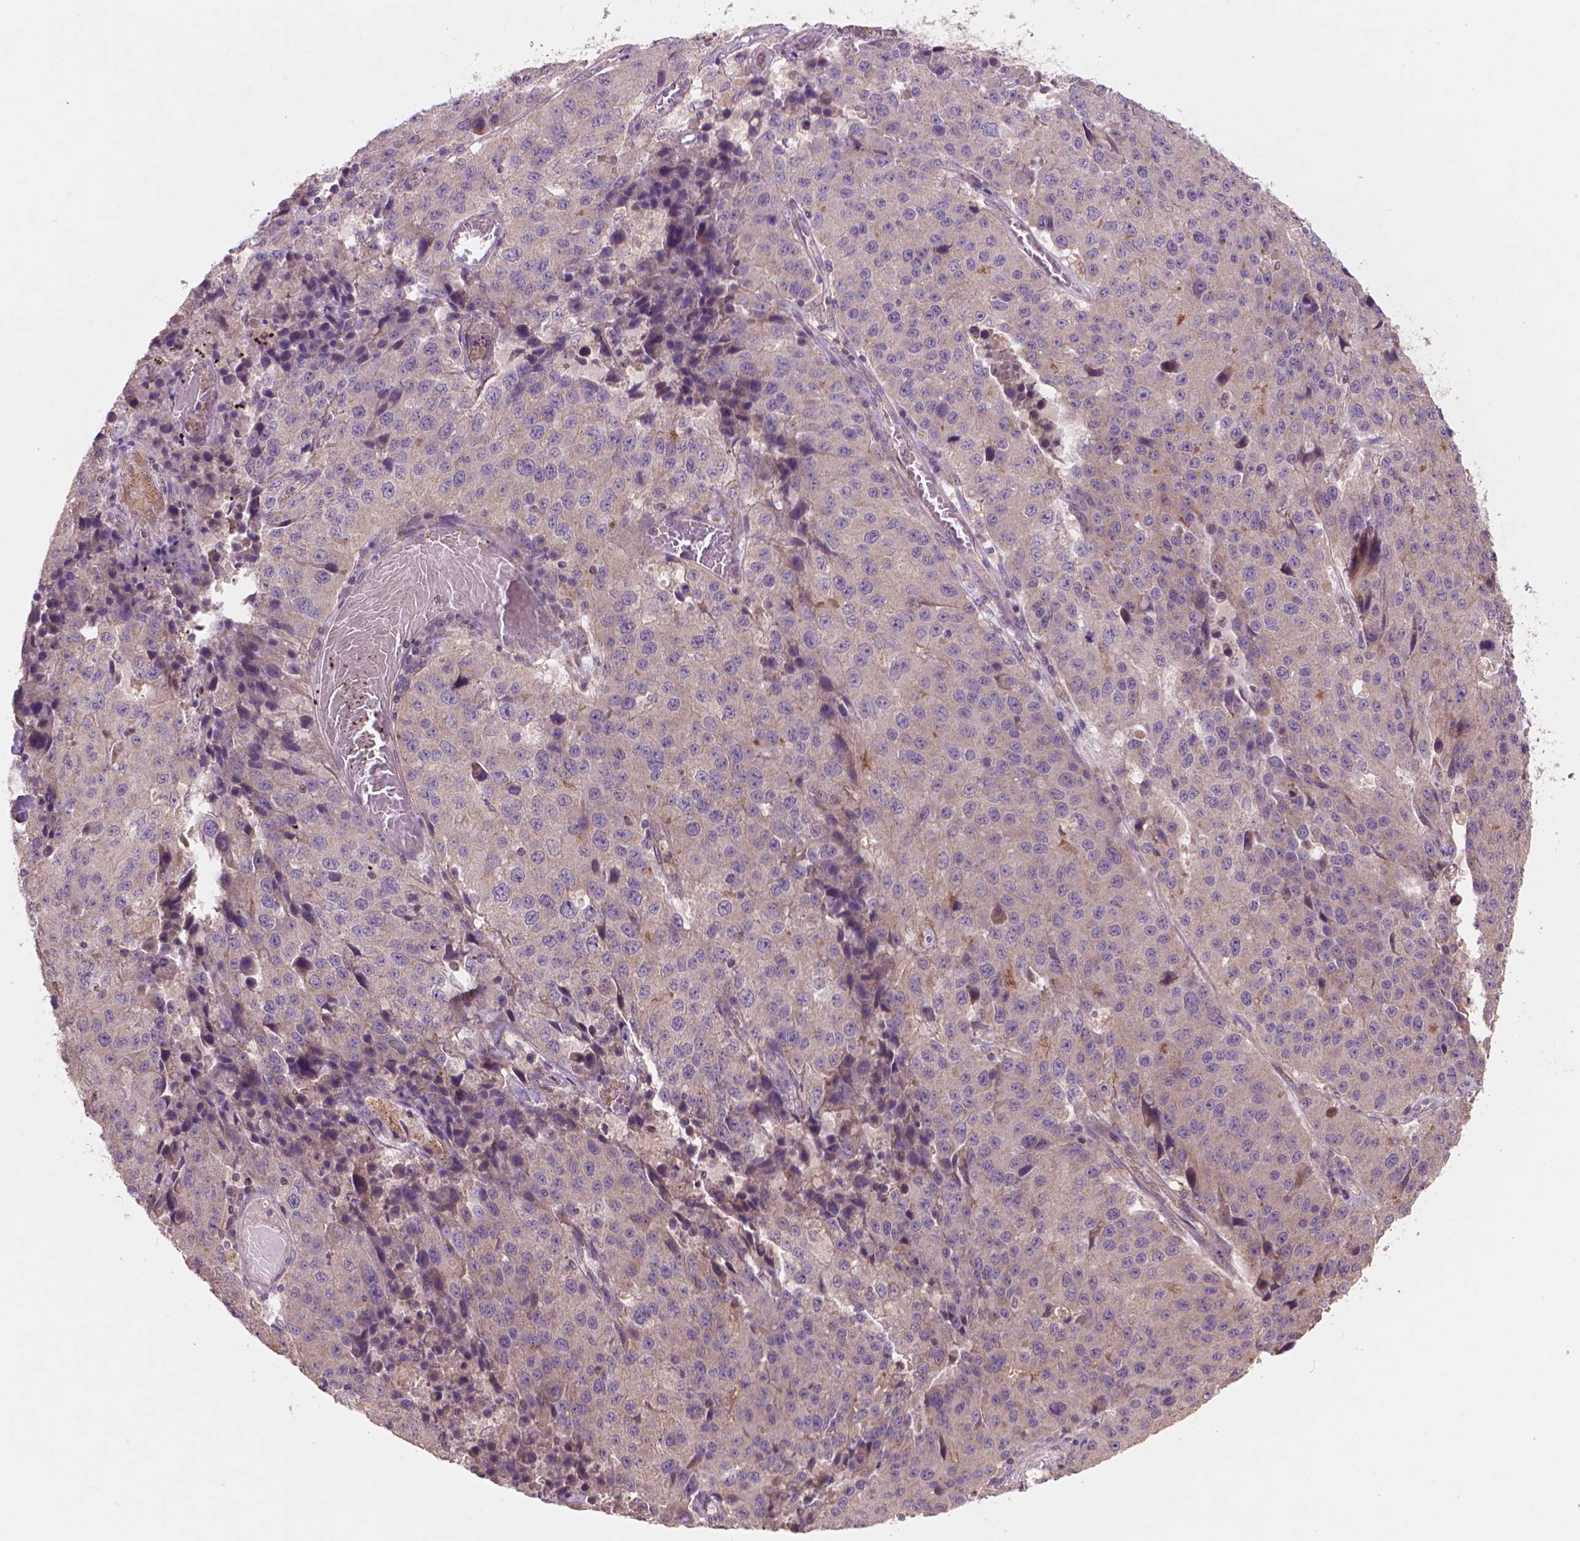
{"staining": {"intensity": "weak", "quantity": "<25%", "location": "cytoplasmic/membranous"}, "tissue": "stomach cancer", "cell_type": "Tumor cells", "image_type": "cancer", "snomed": [{"axis": "morphology", "description": "Adenocarcinoma, NOS"}, {"axis": "topography", "description": "Stomach"}], "caption": "Micrograph shows no significant protein positivity in tumor cells of stomach adenocarcinoma.", "gene": "NLRX1", "patient": {"sex": "male", "age": 71}}